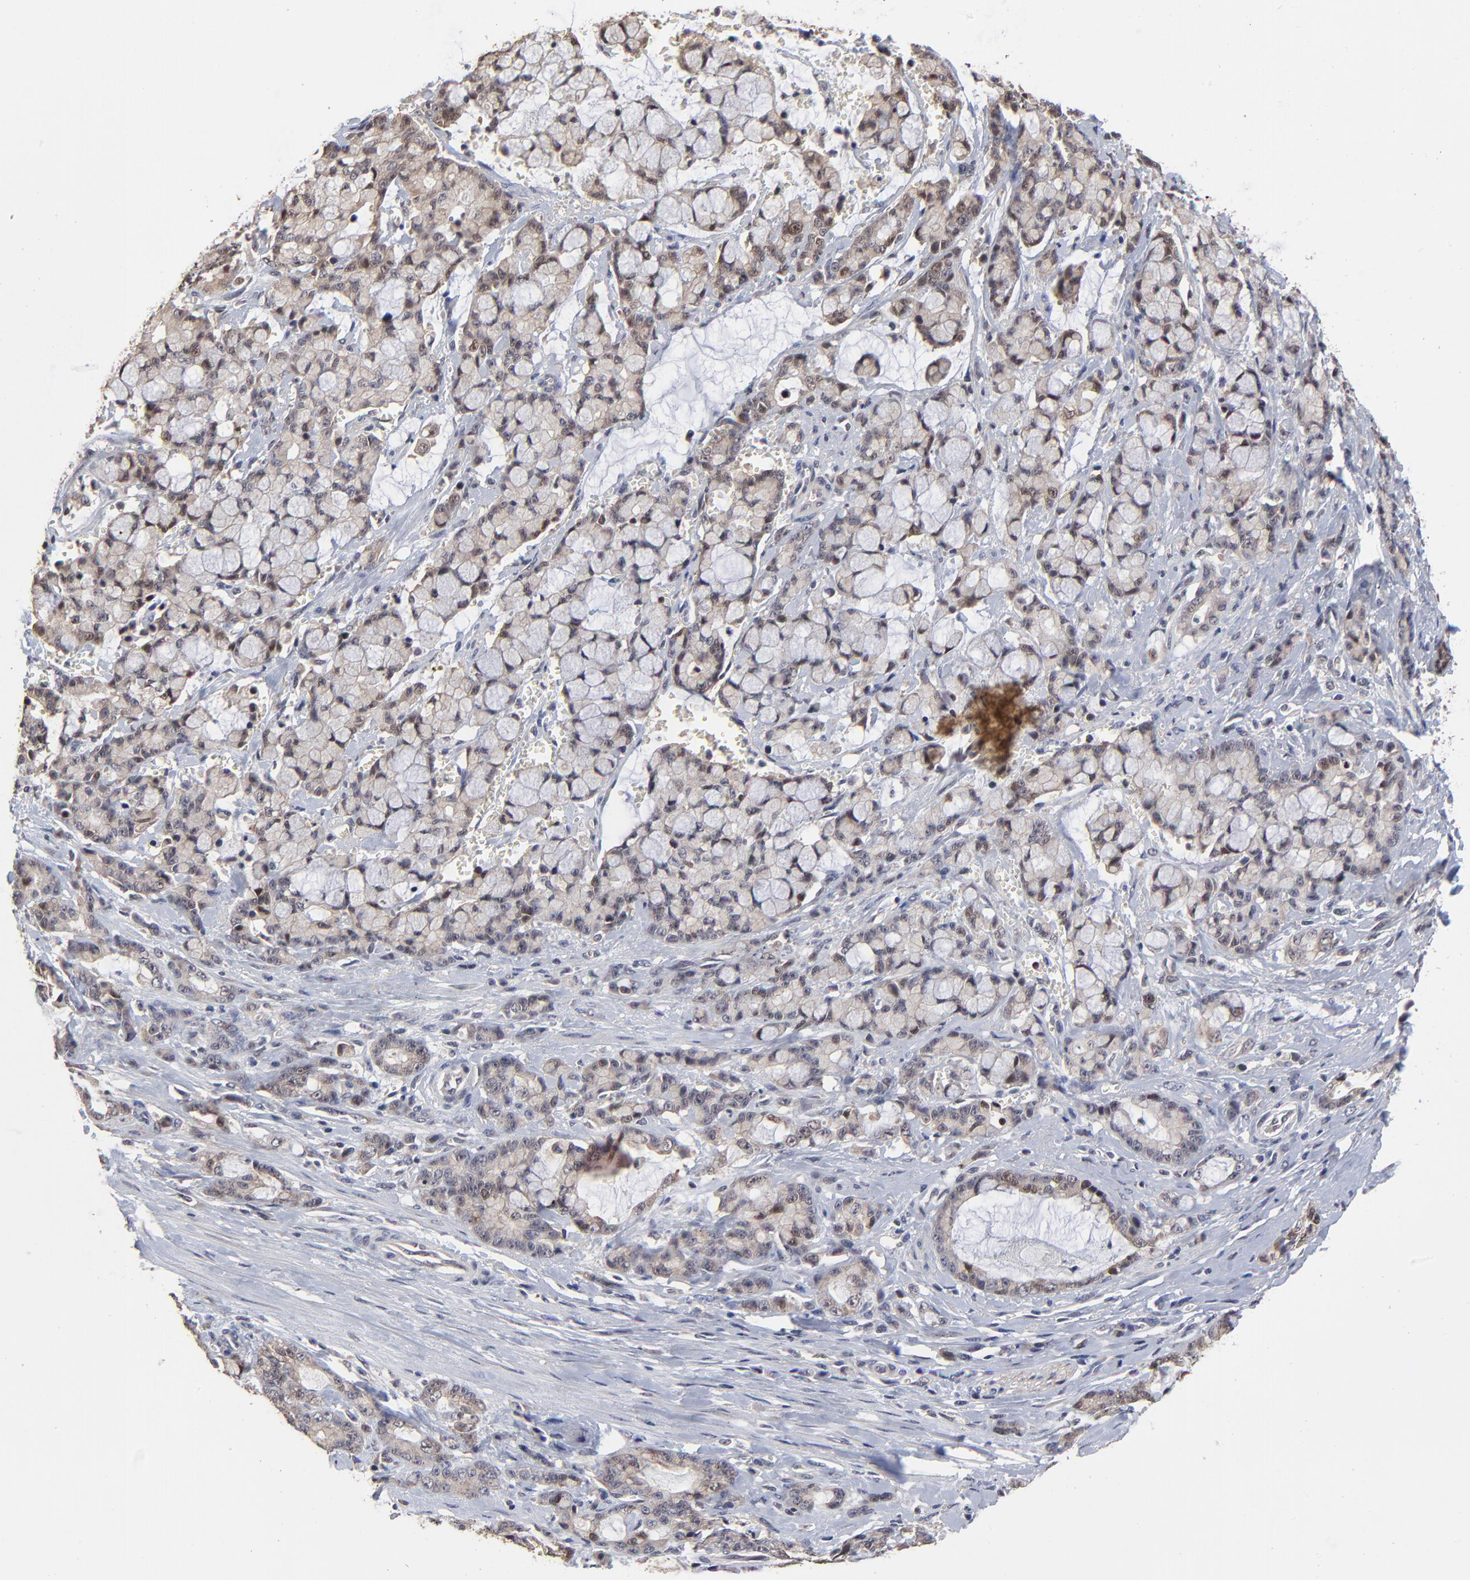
{"staining": {"intensity": "weak", "quantity": ">75%", "location": "cytoplasmic/membranous"}, "tissue": "pancreatic cancer", "cell_type": "Tumor cells", "image_type": "cancer", "snomed": [{"axis": "morphology", "description": "Adenocarcinoma, NOS"}, {"axis": "topography", "description": "Pancreas"}], "caption": "Adenocarcinoma (pancreatic) stained with DAB IHC displays low levels of weak cytoplasmic/membranous positivity in about >75% of tumor cells. (brown staining indicates protein expression, while blue staining denotes nuclei).", "gene": "FRMD8", "patient": {"sex": "female", "age": 73}}